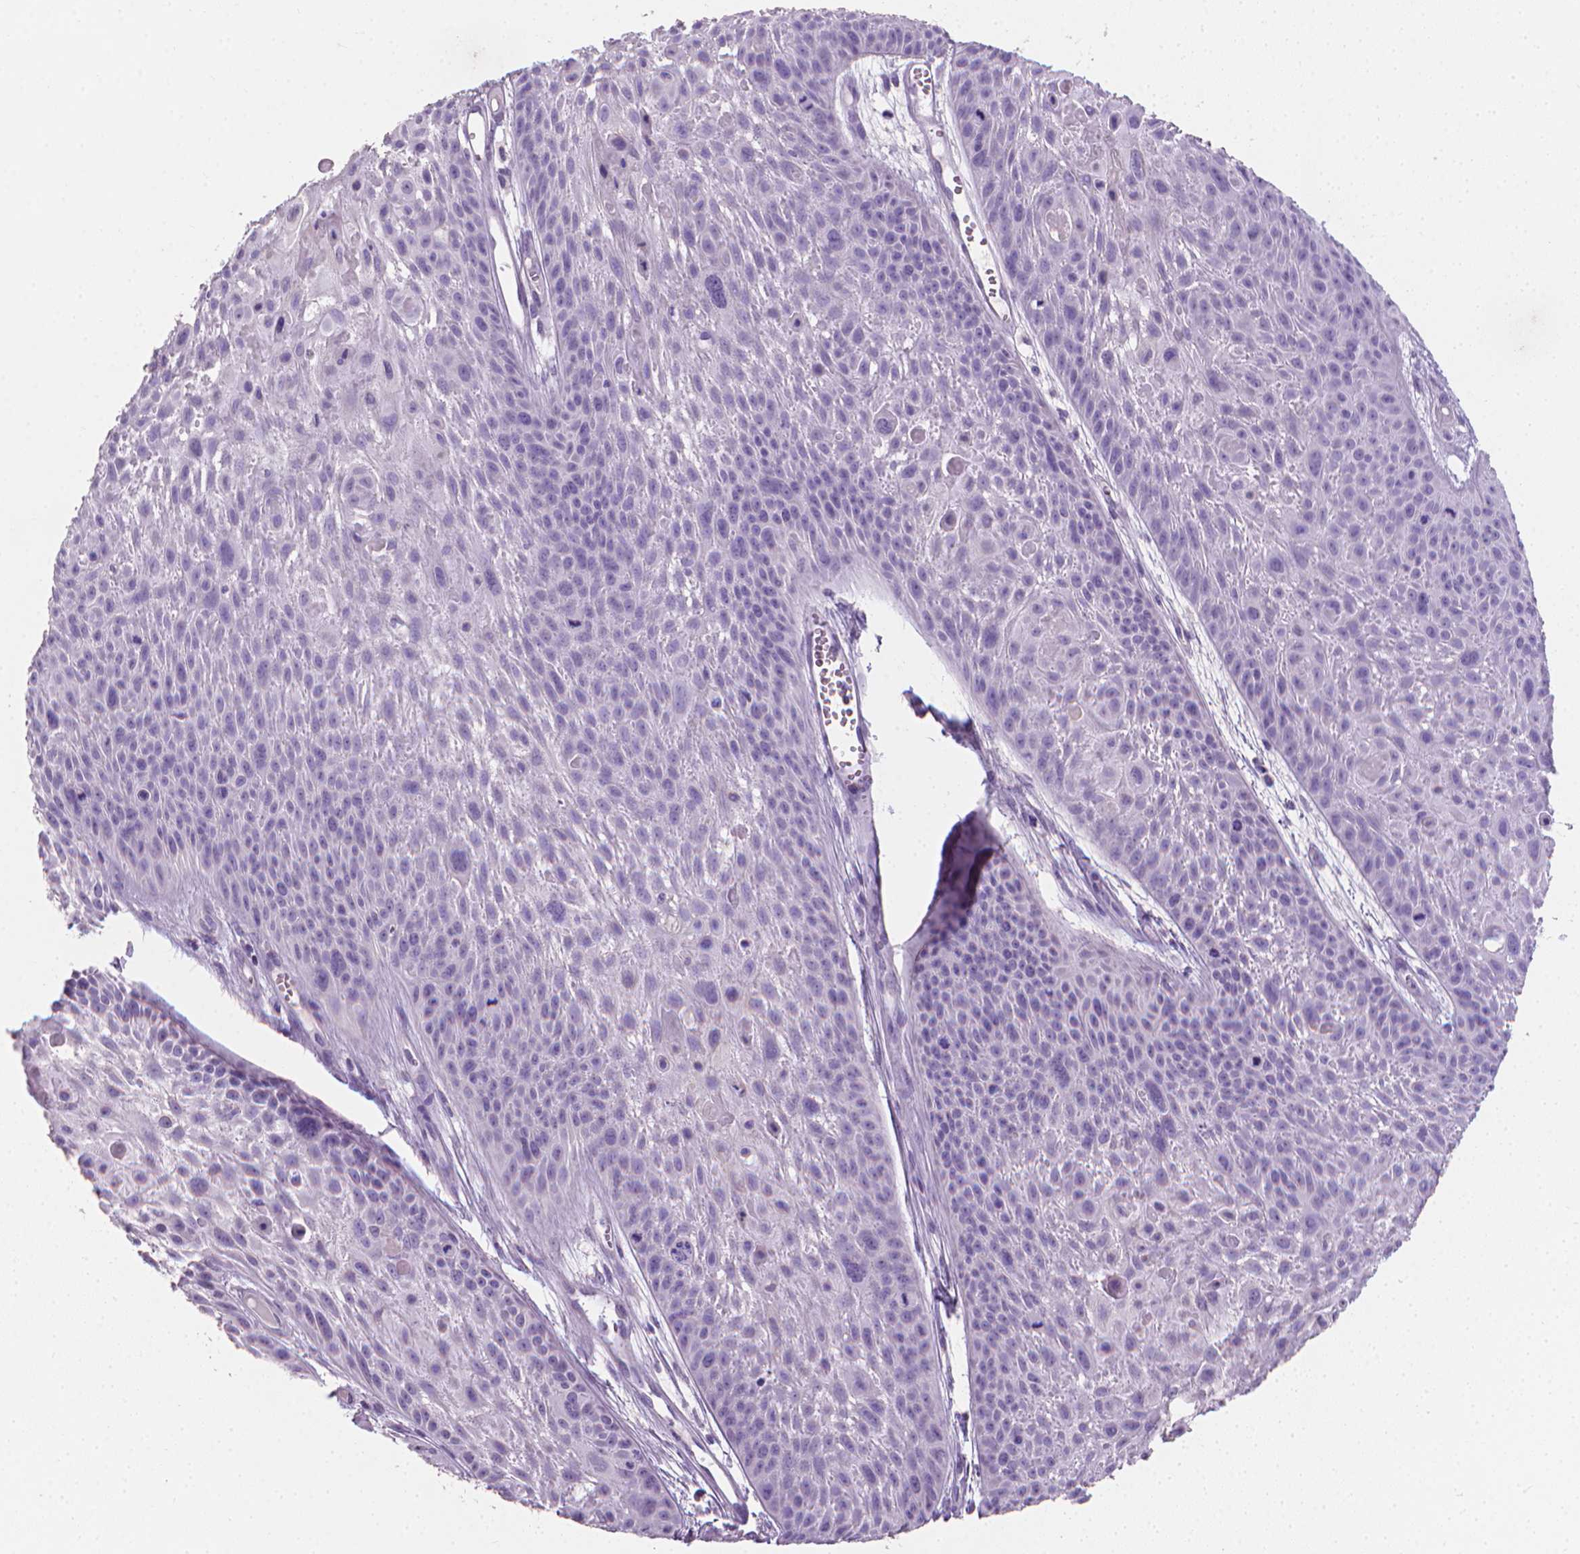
{"staining": {"intensity": "negative", "quantity": "none", "location": "none"}, "tissue": "skin cancer", "cell_type": "Tumor cells", "image_type": "cancer", "snomed": [{"axis": "morphology", "description": "Squamous cell carcinoma, NOS"}, {"axis": "topography", "description": "Skin"}, {"axis": "topography", "description": "Anal"}], "caption": "Immunohistochemistry (IHC) of skin squamous cell carcinoma shows no staining in tumor cells.", "gene": "XPNPEP2", "patient": {"sex": "female", "age": 75}}